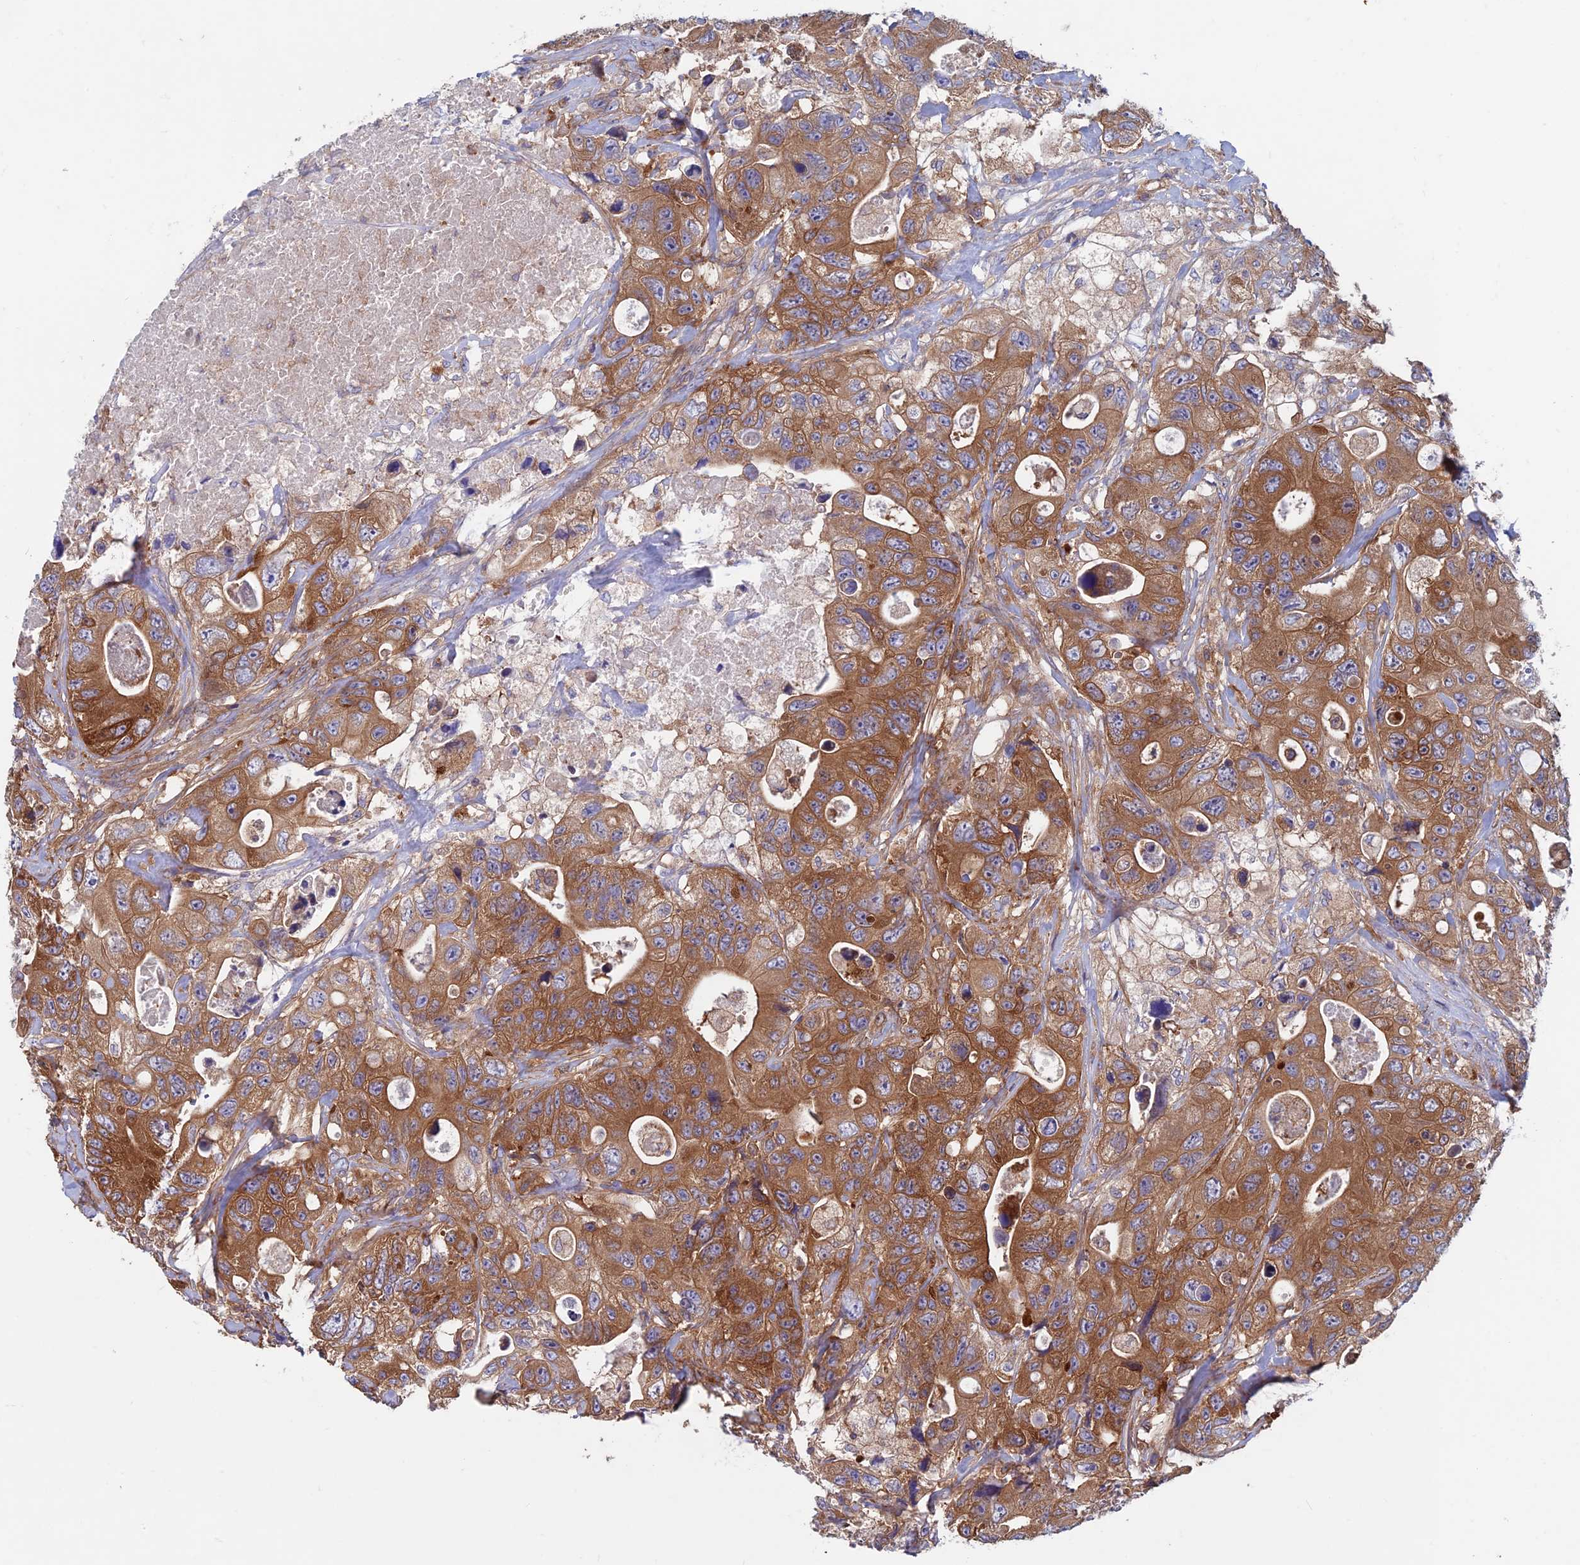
{"staining": {"intensity": "moderate", "quantity": ">75%", "location": "cytoplasmic/membranous"}, "tissue": "colorectal cancer", "cell_type": "Tumor cells", "image_type": "cancer", "snomed": [{"axis": "morphology", "description": "Adenocarcinoma, NOS"}, {"axis": "topography", "description": "Colon"}], "caption": "Adenocarcinoma (colorectal) stained with DAB IHC shows medium levels of moderate cytoplasmic/membranous positivity in approximately >75% of tumor cells.", "gene": "DNM1L", "patient": {"sex": "female", "age": 46}}